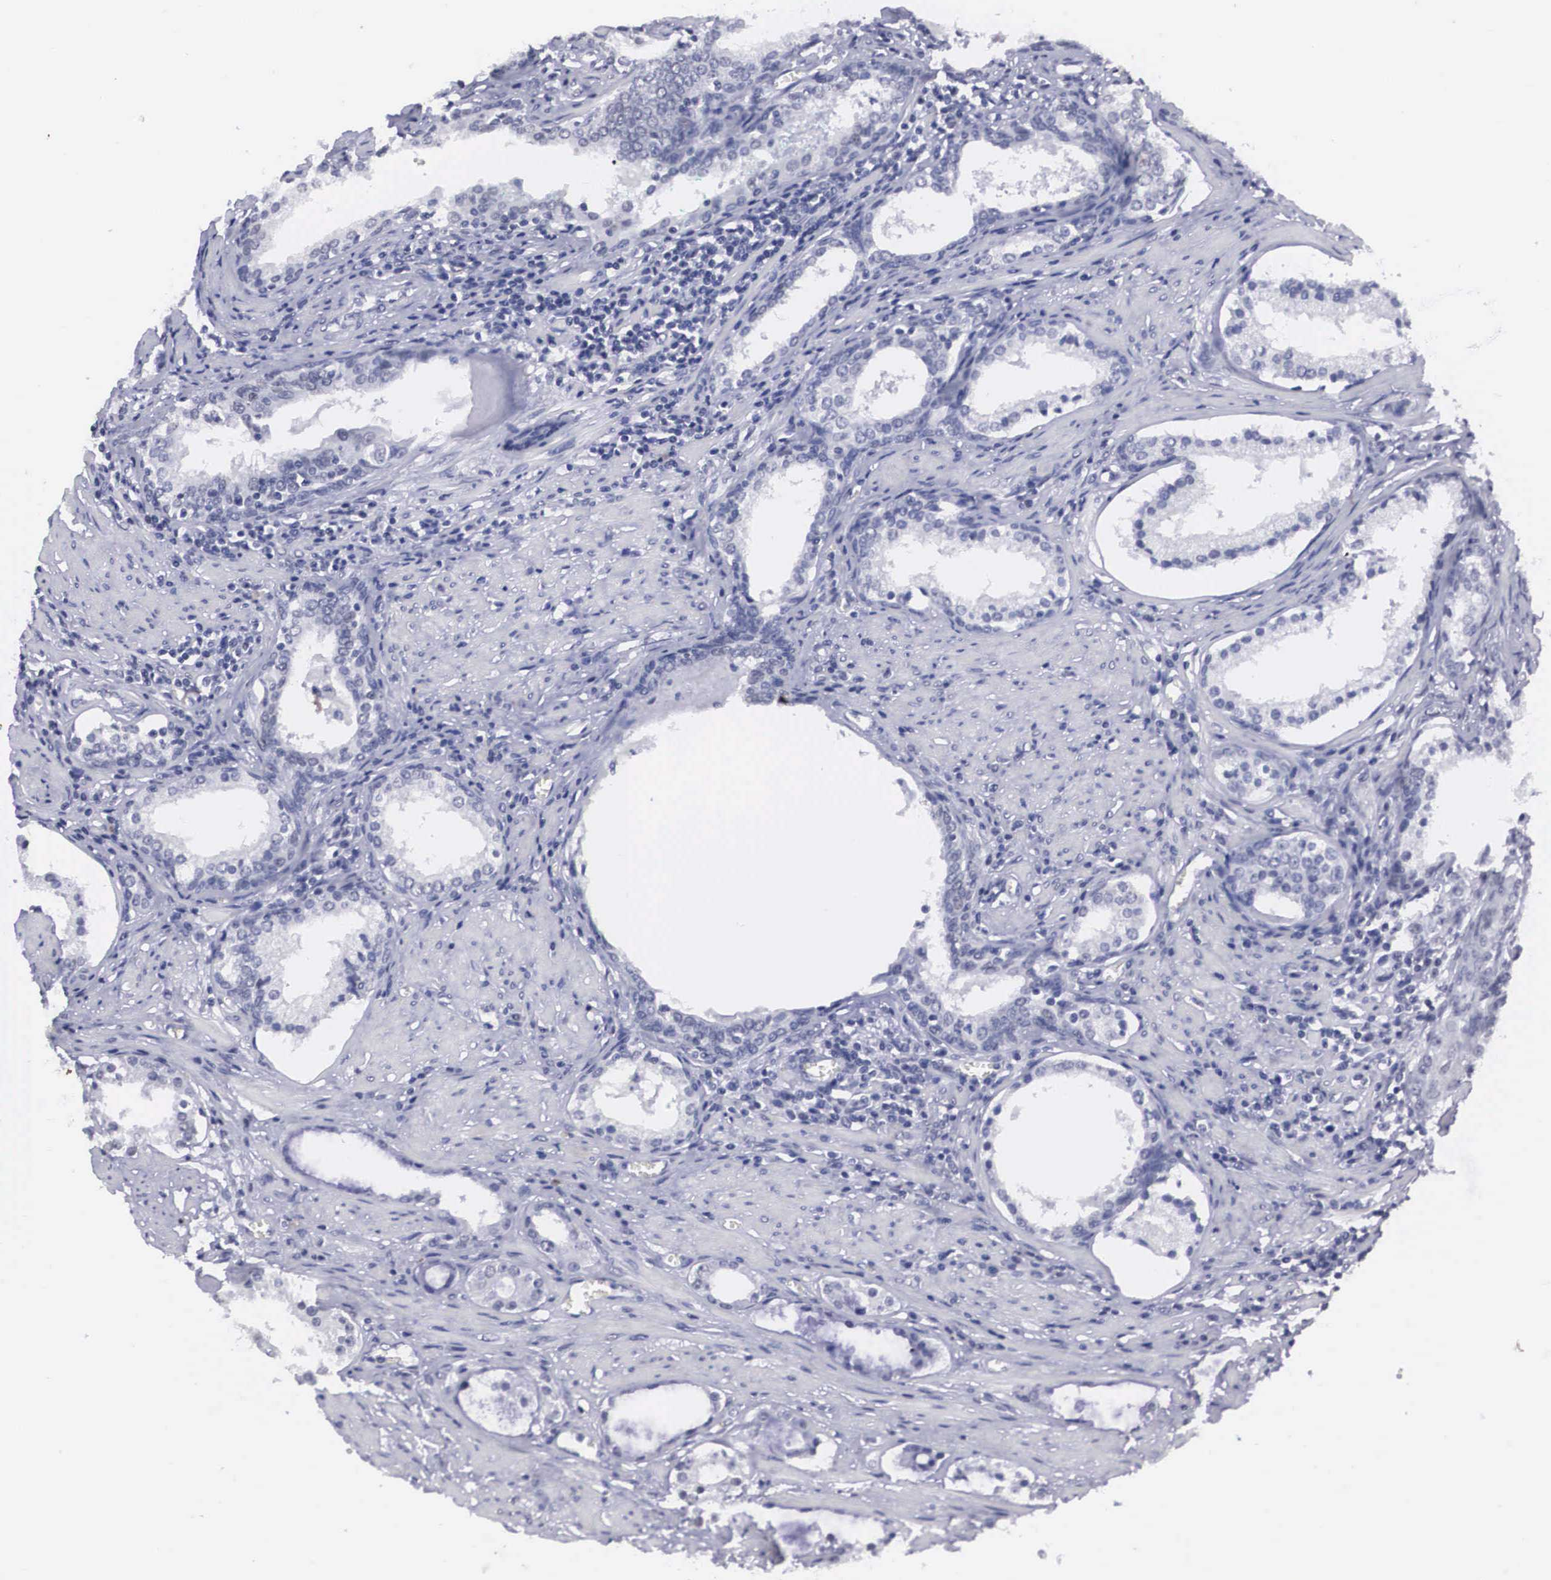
{"staining": {"intensity": "negative", "quantity": "none", "location": "none"}, "tissue": "prostate cancer", "cell_type": "Tumor cells", "image_type": "cancer", "snomed": [{"axis": "morphology", "description": "Adenocarcinoma, Medium grade"}, {"axis": "topography", "description": "Prostate"}], "caption": "This is a photomicrograph of immunohistochemistry (IHC) staining of prostate medium-grade adenocarcinoma, which shows no staining in tumor cells.", "gene": "C22orf31", "patient": {"sex": "male", "age": 73}}